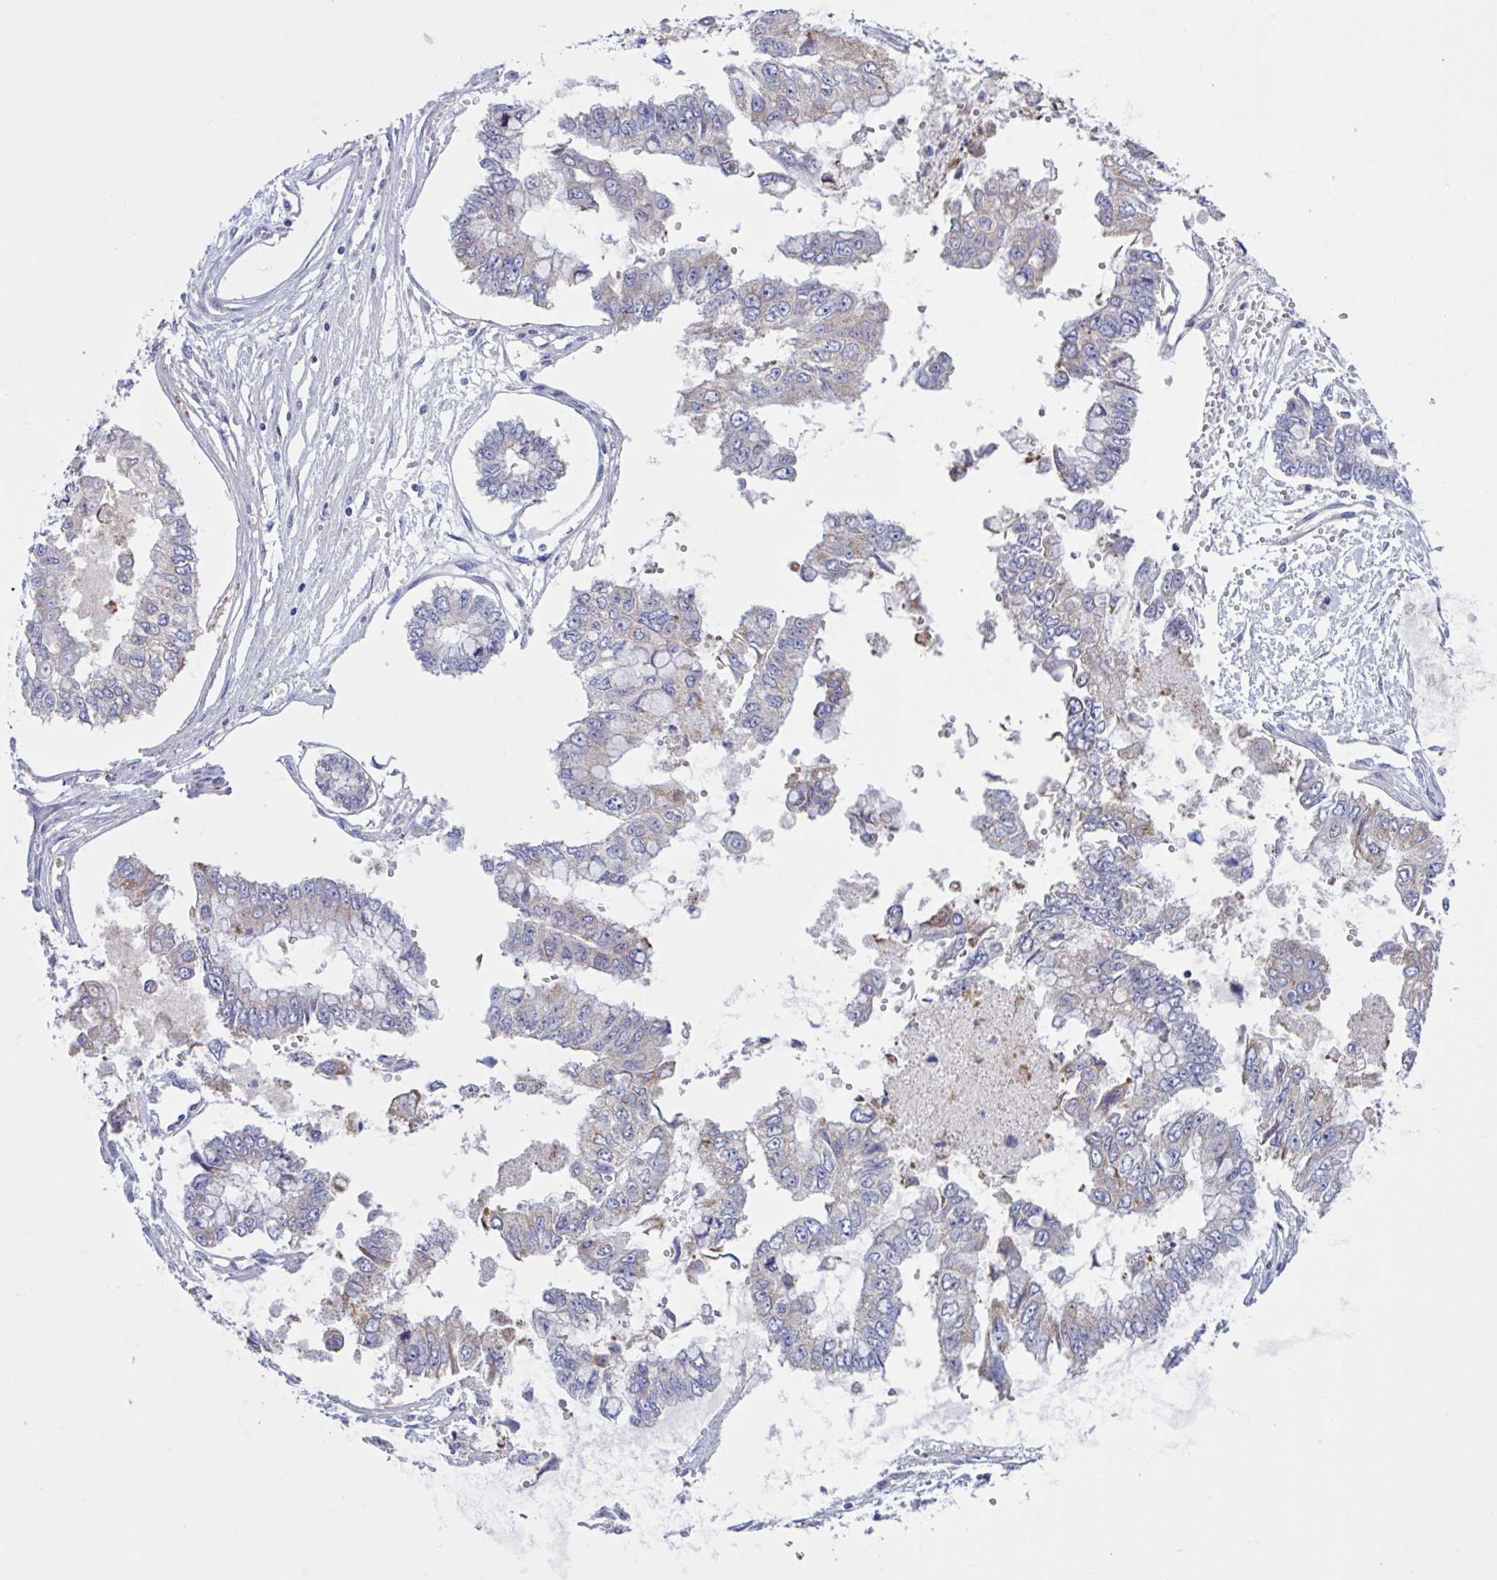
{"staining": {"intensity": "weak", "quantity": "<25%", "location": "cytoplasmic/membranous"}, "tissue": "ovarian cancer", "cell_type": "Tumor cells", "image_type": "cancer", "snomed": [{"axis": "morphology", "description": "Cystadenocarcinoma, mucinous, NOS"}, {"axis": "topography", "description": "Ovary"}], "caption": "High power microscopy histopathology image of an immunohistochemistry (IHC) histopathology image of mucinous cystadenocarcinoma (ovarian), revealing no significant staining in tumor cells. The staining is performed using DAB brown chromogen with nuclei counter-stained in using hematoxylin.", "gene": "SLC66A1", "patient": {"sex": "female", "age": 72}}